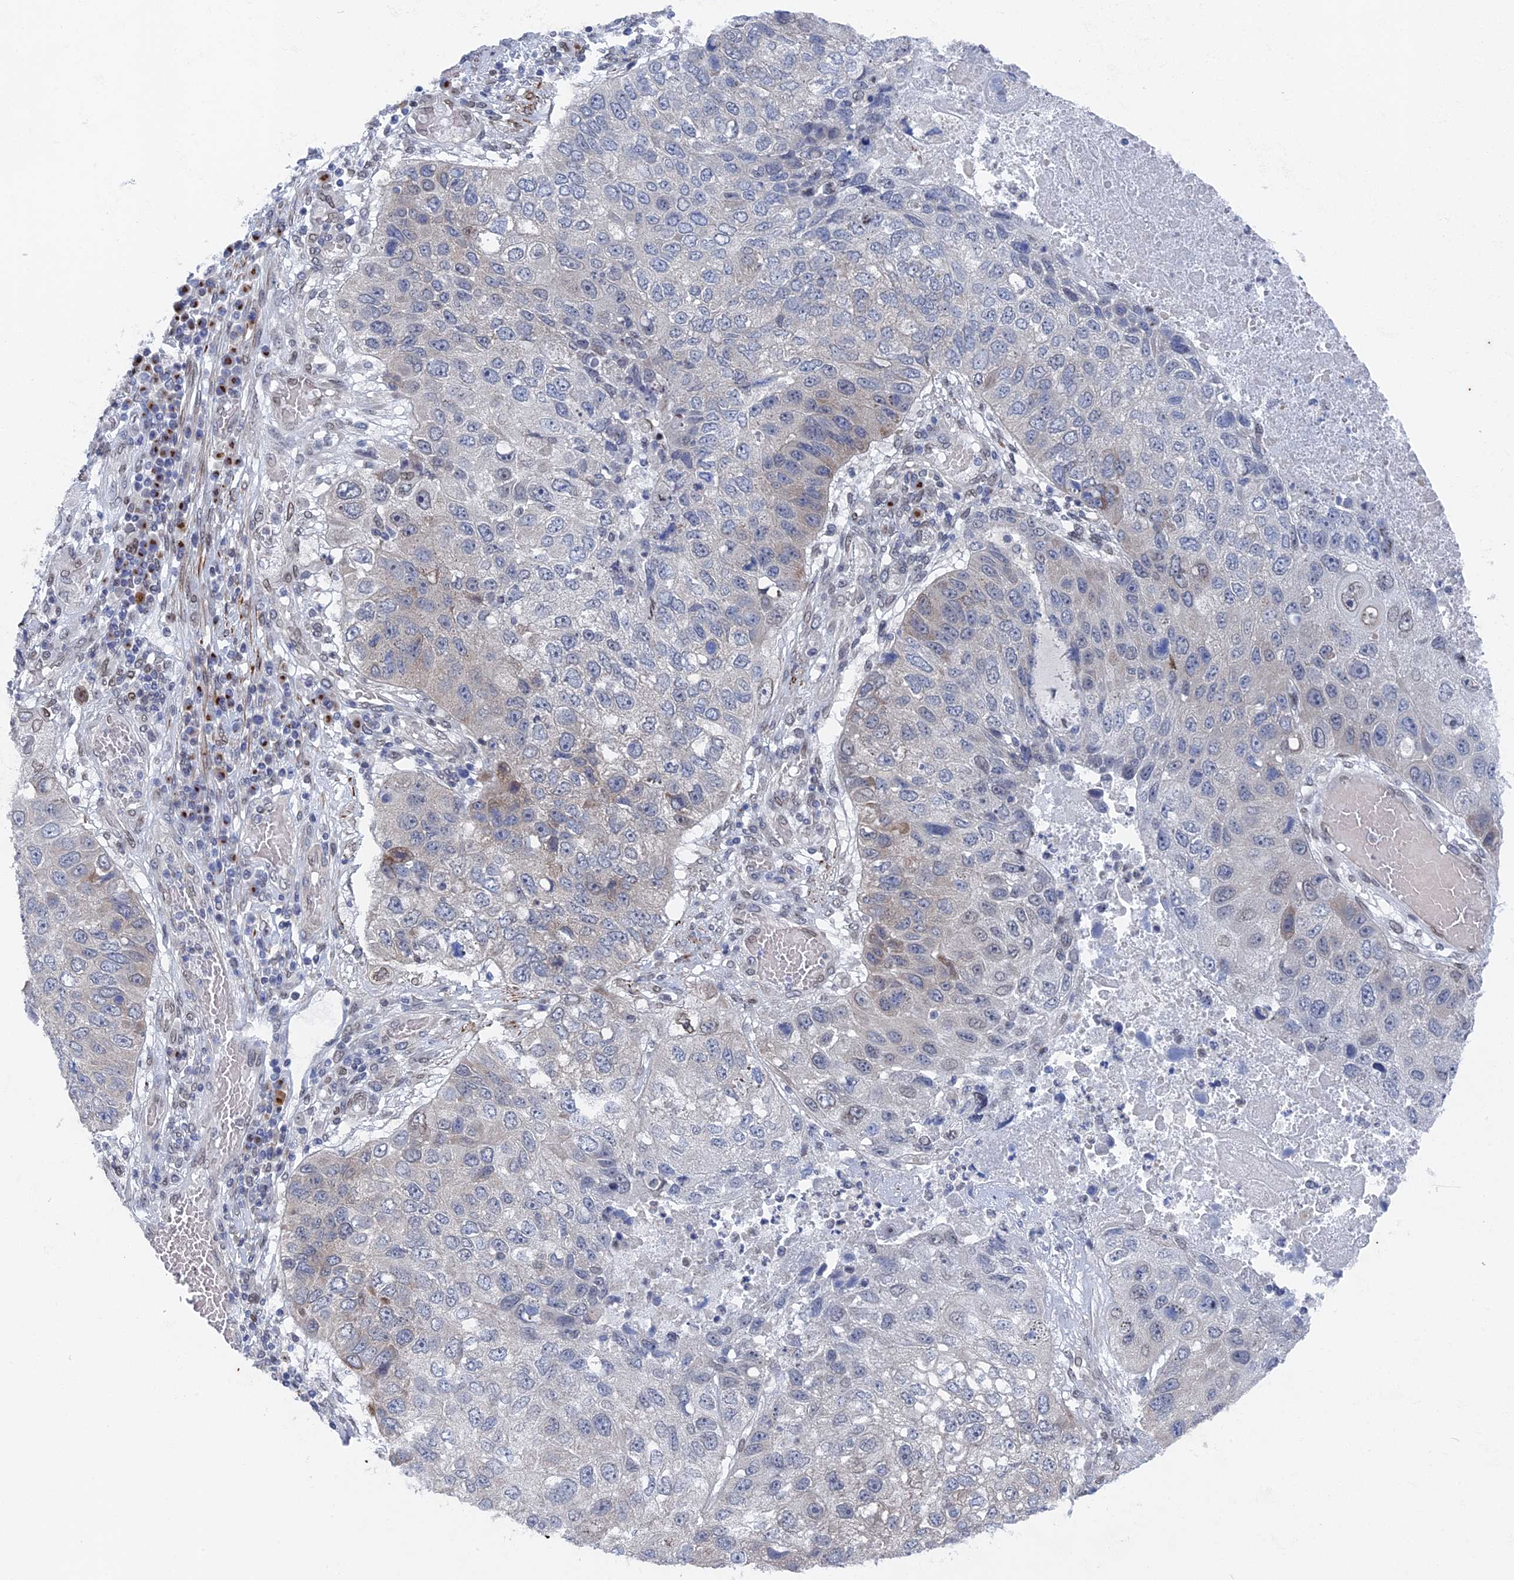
{"staining": {"intensity": "negative", "quantity": "none", "location": "none"}, "tissue": "lung cancer", "cell_type": "Tumor cells", "image_type": "cancer", "snomed": [{"axis": "morphology", "description": "Squamous cell carcinoma, NOS"}, {"axis": "topography", "description": "Lung"}], "caption": "IHC image of human lung squamous cell carcinoma stained for a protein (brown), which shows no expression in tumor cells.", "gene": "MTRF1", "patient": {"sex": "male", "age": 61}}